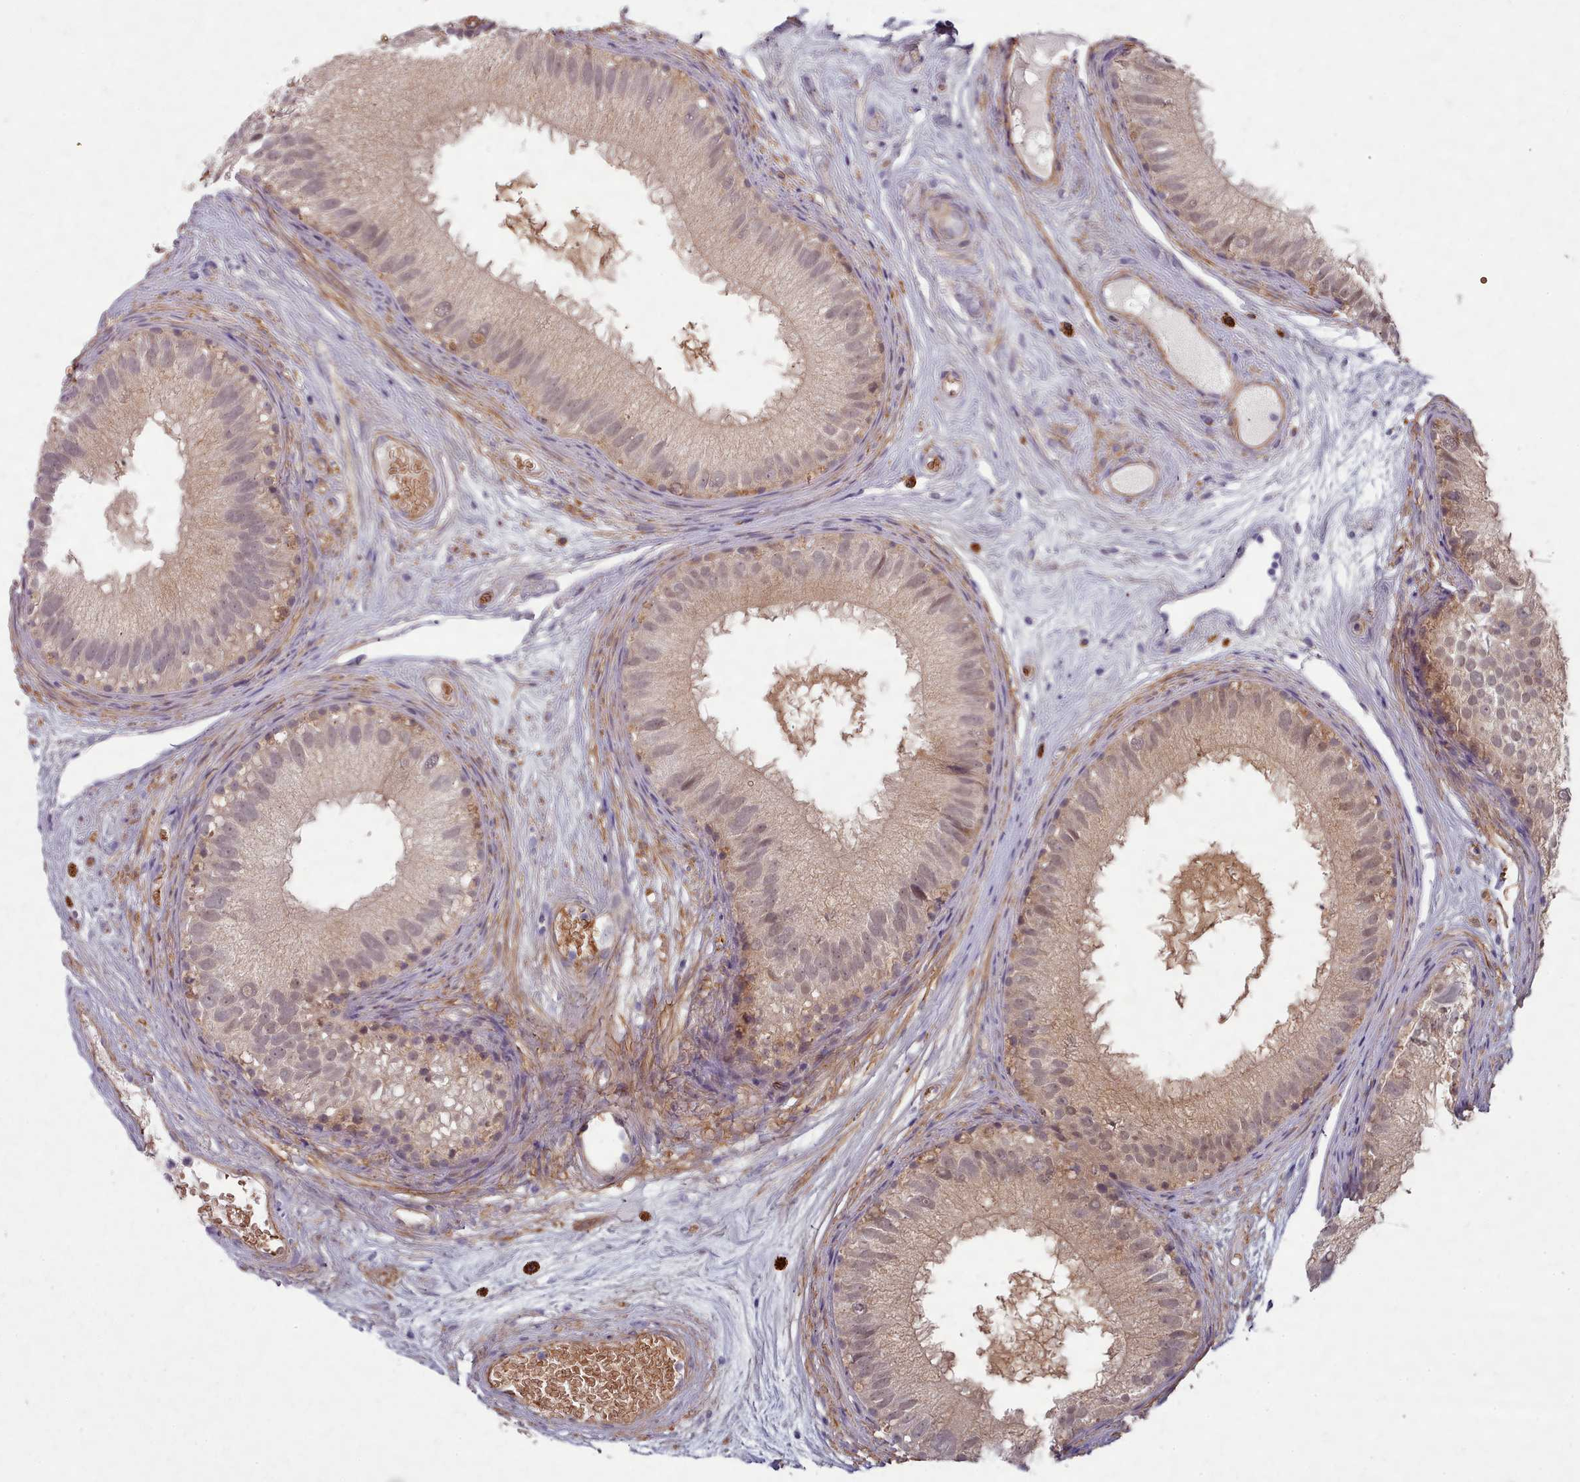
{"staining": {"intensity": "weak", "quantity": ">75%", "location": "cytoplasmic/membranous,nuclear"}, "tissue": "epididymis", "cell_type": "Glandular cells", "image_type": "normal", "snomed": [{"axis": "morphology", "description": "Normal tissue, NOS"}, {"axis": "topography", "description": "Epididymis"}], "caption": "Protein expression analysis of unremarkable human epididymis reveals weak cytoplasmic/membranous,nuclear positivity in approximately >75% of glandular cells. The staining is performed using DAB (3,3'-diaminobenzidine) brown chromogen to label protein expression. The nuclei are counter-stained blue using hematoxylin.", "gene": "CLNS1A", "patient": {"sex": "male", "age": 77}}